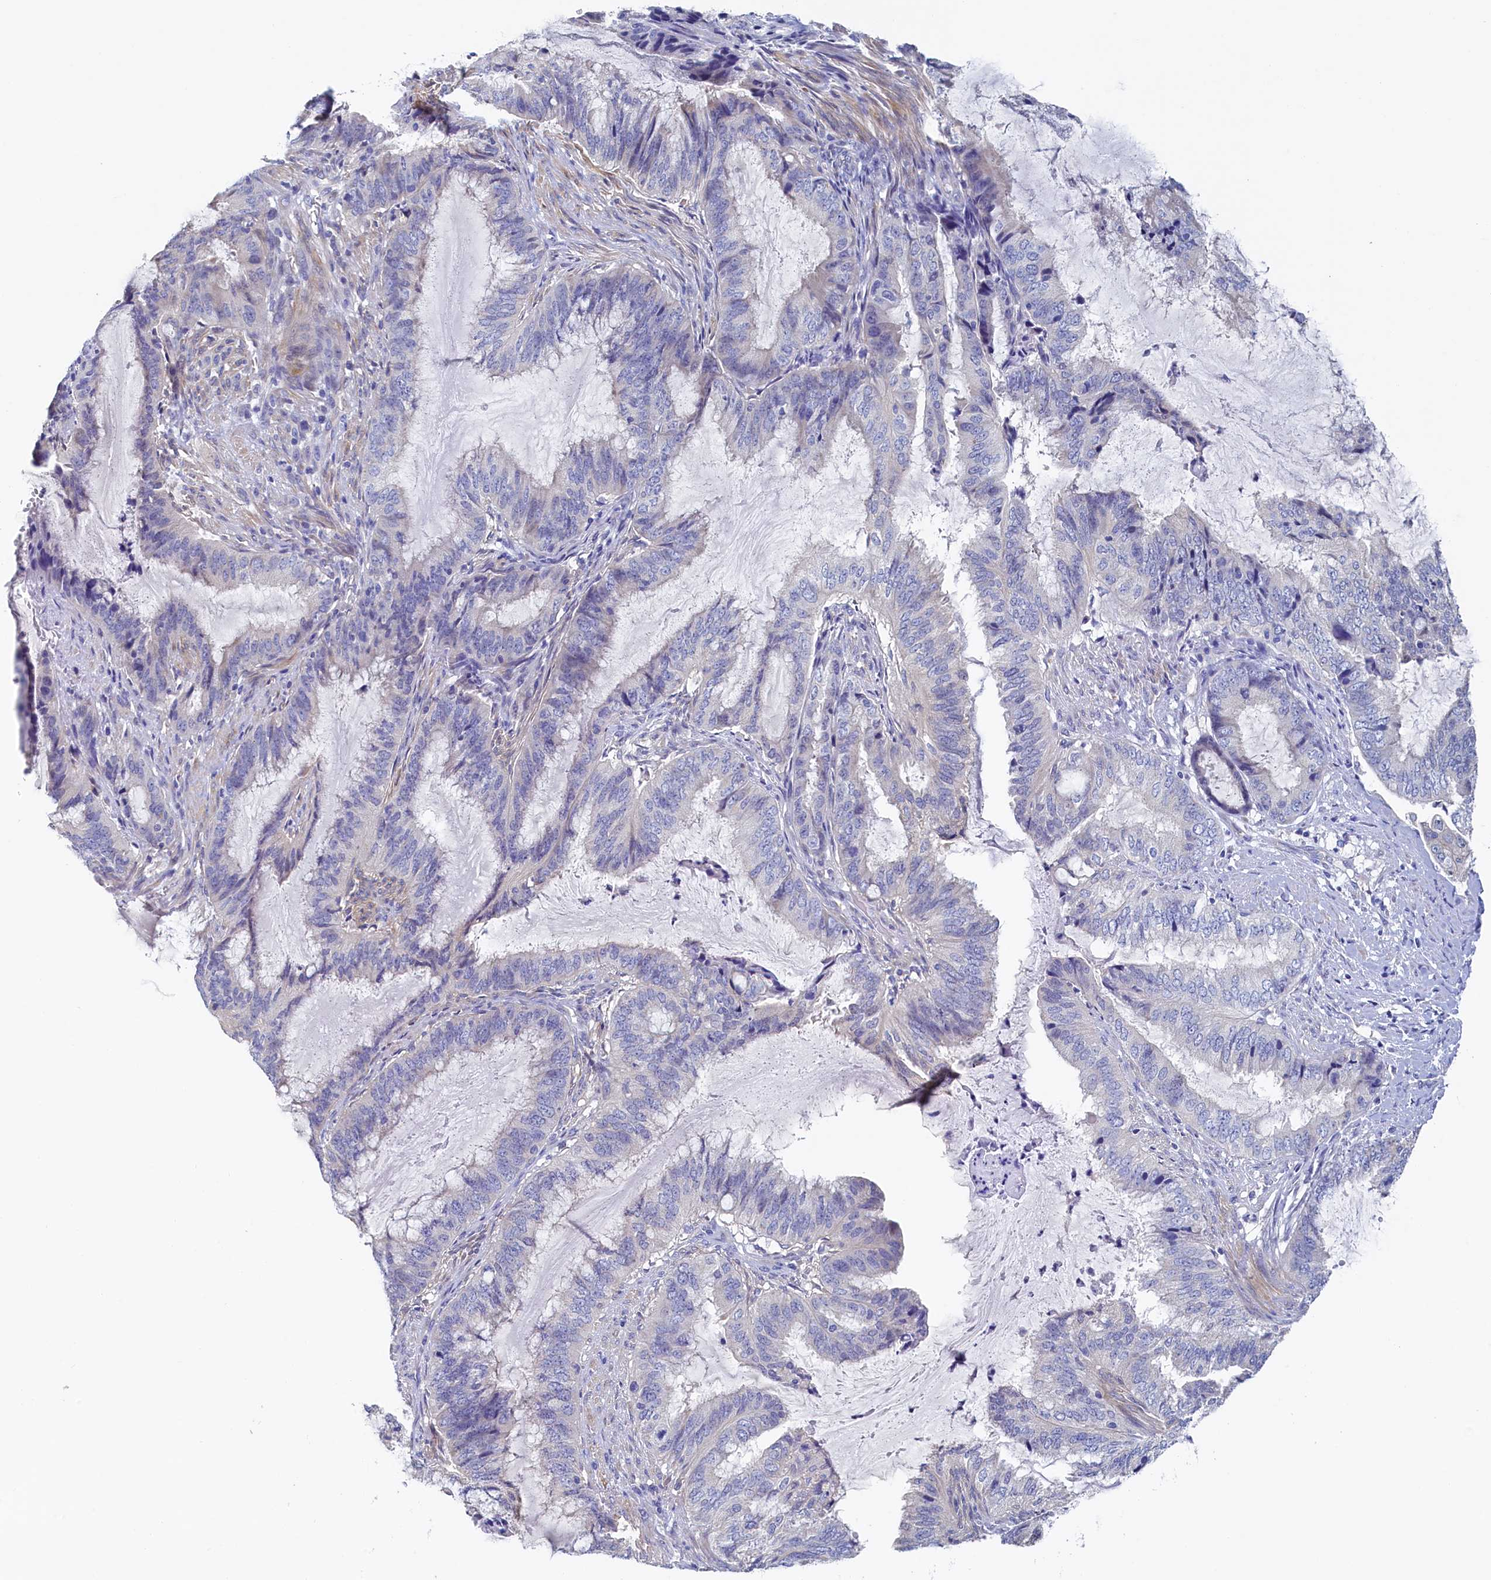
{"staining": {"intensity": "negative", "quantity": "none", "location": "none"}, "tissue": "endometrial cancer", "cell_type": "Tumor cells", "image_type": "cancer", "snomed": [{"axis": "morphology", "description": "Adenocarcinoma, NOS"}, {"axis": "topography", "description": "Endometrium"}], "caption": "DAB immunohistochemical staining of endometrial adenocarcinoma demonstrates no significant expression in tumor cells.", "gene": "DTD1", "patient": {"sex": "female", "age": 51}}